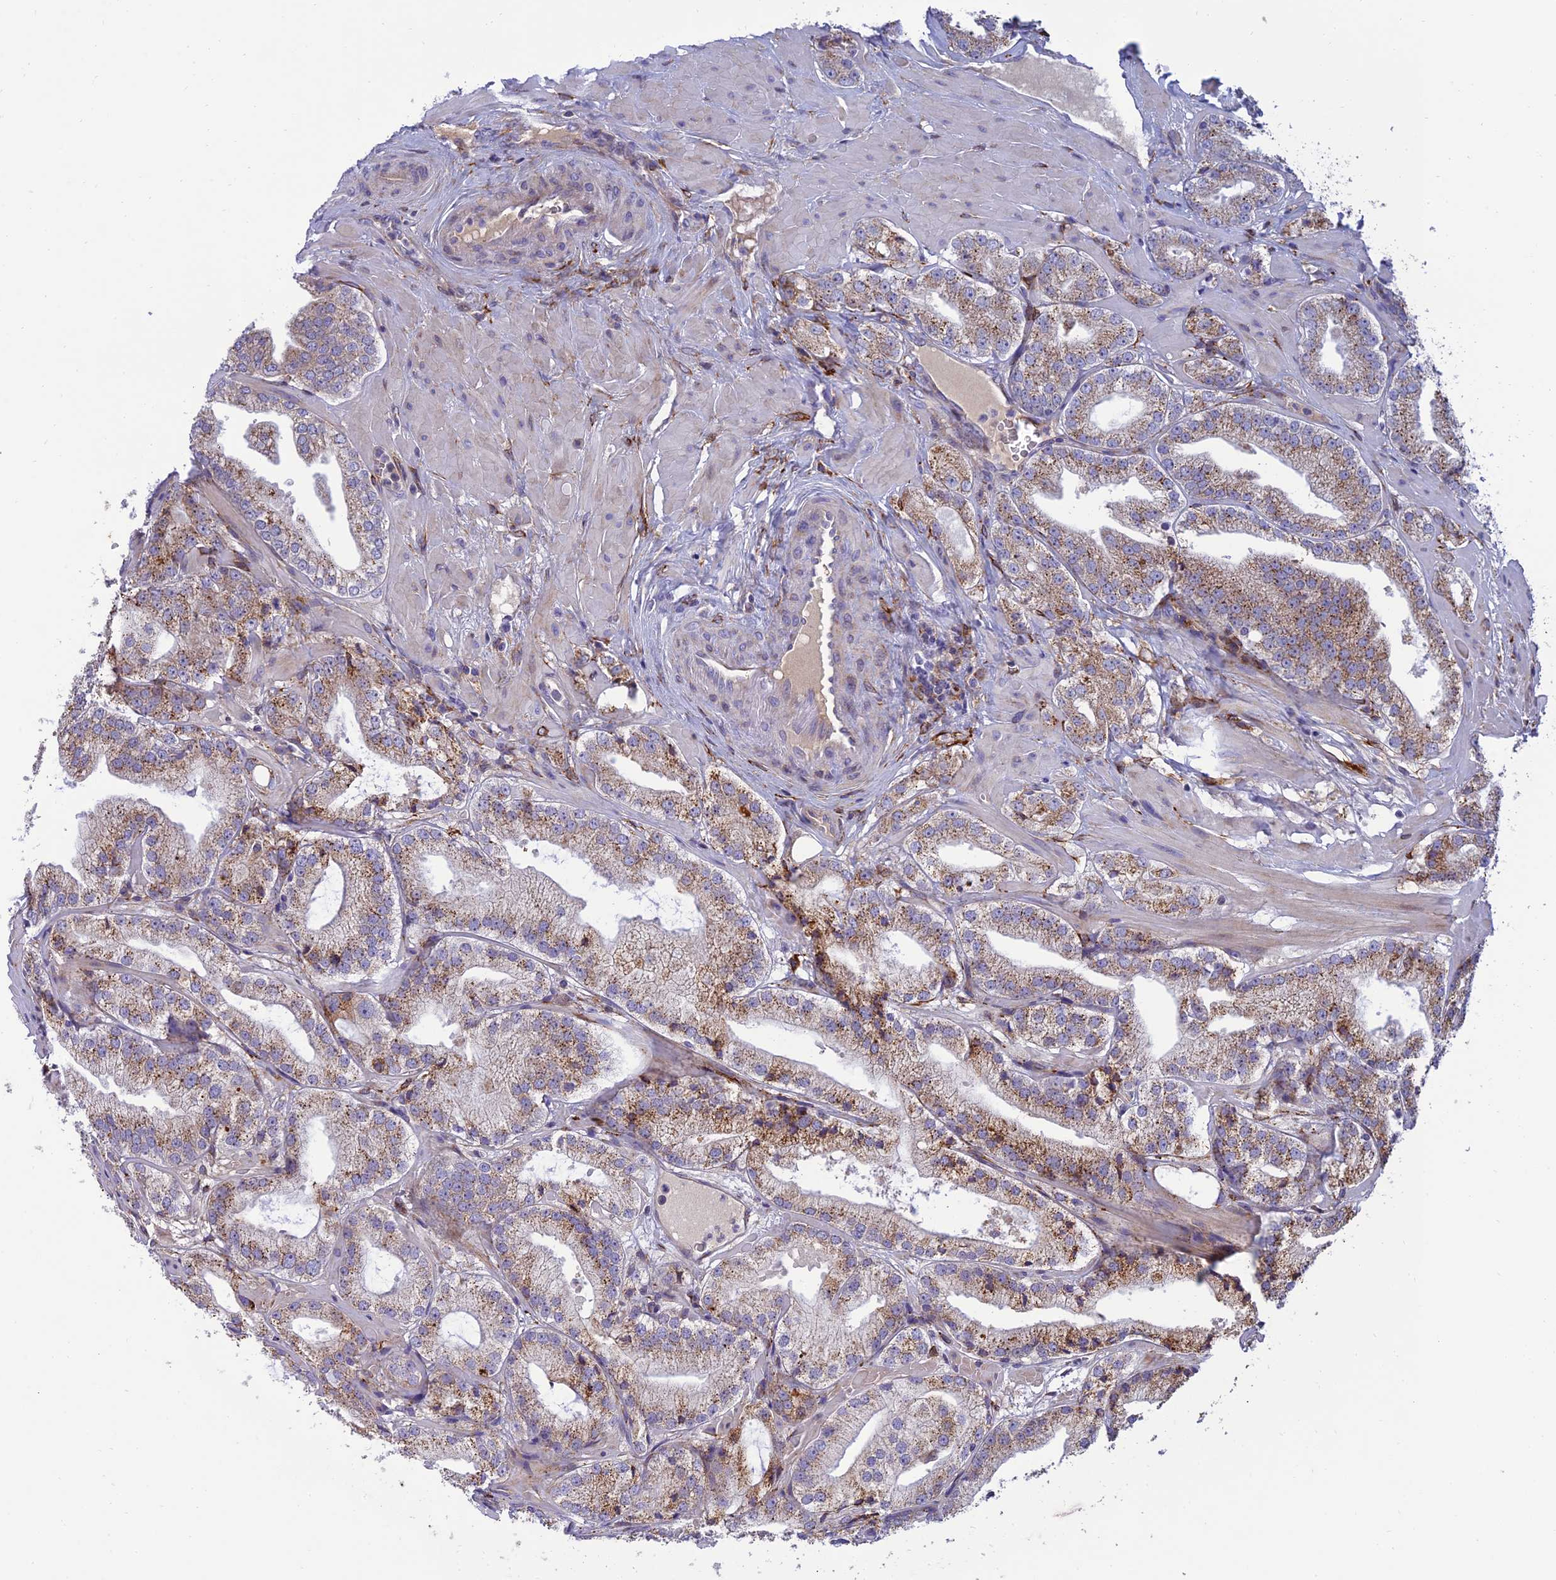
{"staining": {"intensity": "moderate", "quantity": "25%-75%", "location": "cytoplasmic/membranous"}, "tissue": "prostate cancer", "cell_type": "Tumor cells", "image_type": "cancer", "snomed": [{"axis": "morphology", "description": "Adenocarcinoma, Low grade"}, {"axis": "topography", "description": "Prostate"}], "caption": "High-magnification brightfield microscopy of prostate cancer (adenocarcinoma (low-grade)) stained with DAB (brown) and counterstained with hematoxylin (blue). tumor cells exhibit moderate cytoplasmic/membranous positivity is seen in about25%-75% of cells.", "gene": "RCN3", "patient": {"sex": "male", "age": 60}}